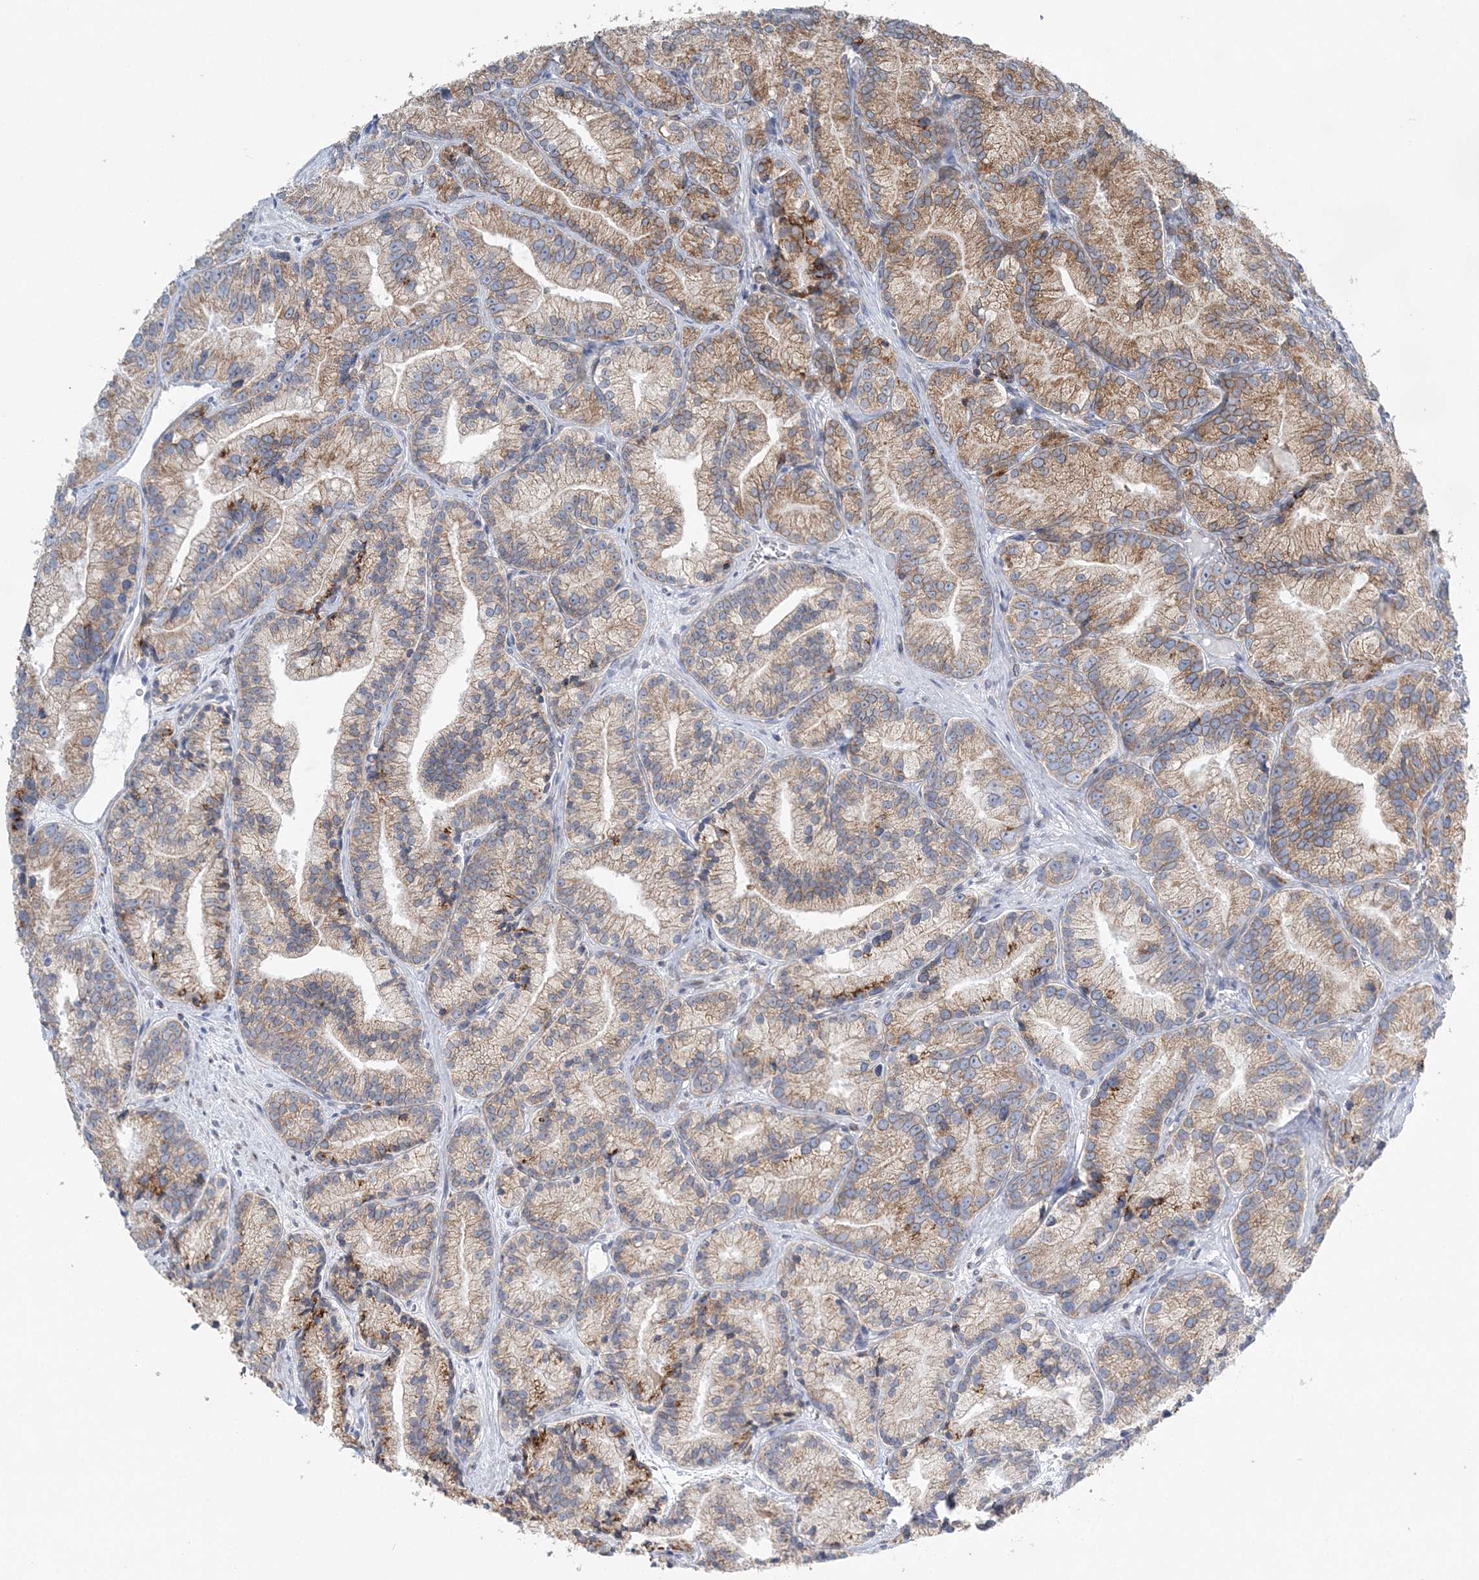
{"staining": {"intensity": "moderate", "quantity": ">75%", "location": "cytoplasmic/membranous"}, "tissue": "prostate cancer", "cell_type": "Tumor cells", "image_type": "cancer", "snomed": [{"axis": "morphology", "description": "Adenocarcinoma, Low grade"}, {"axis": "topography", "description": "Prostate"}], "caption": "Tumor cells demonstrate moderate cytoplasmic/membranous staining in approximately >75% of cells in prostate cancer.", "gene": "TMED10", "patient": {"sex": "male", "age": 89}}